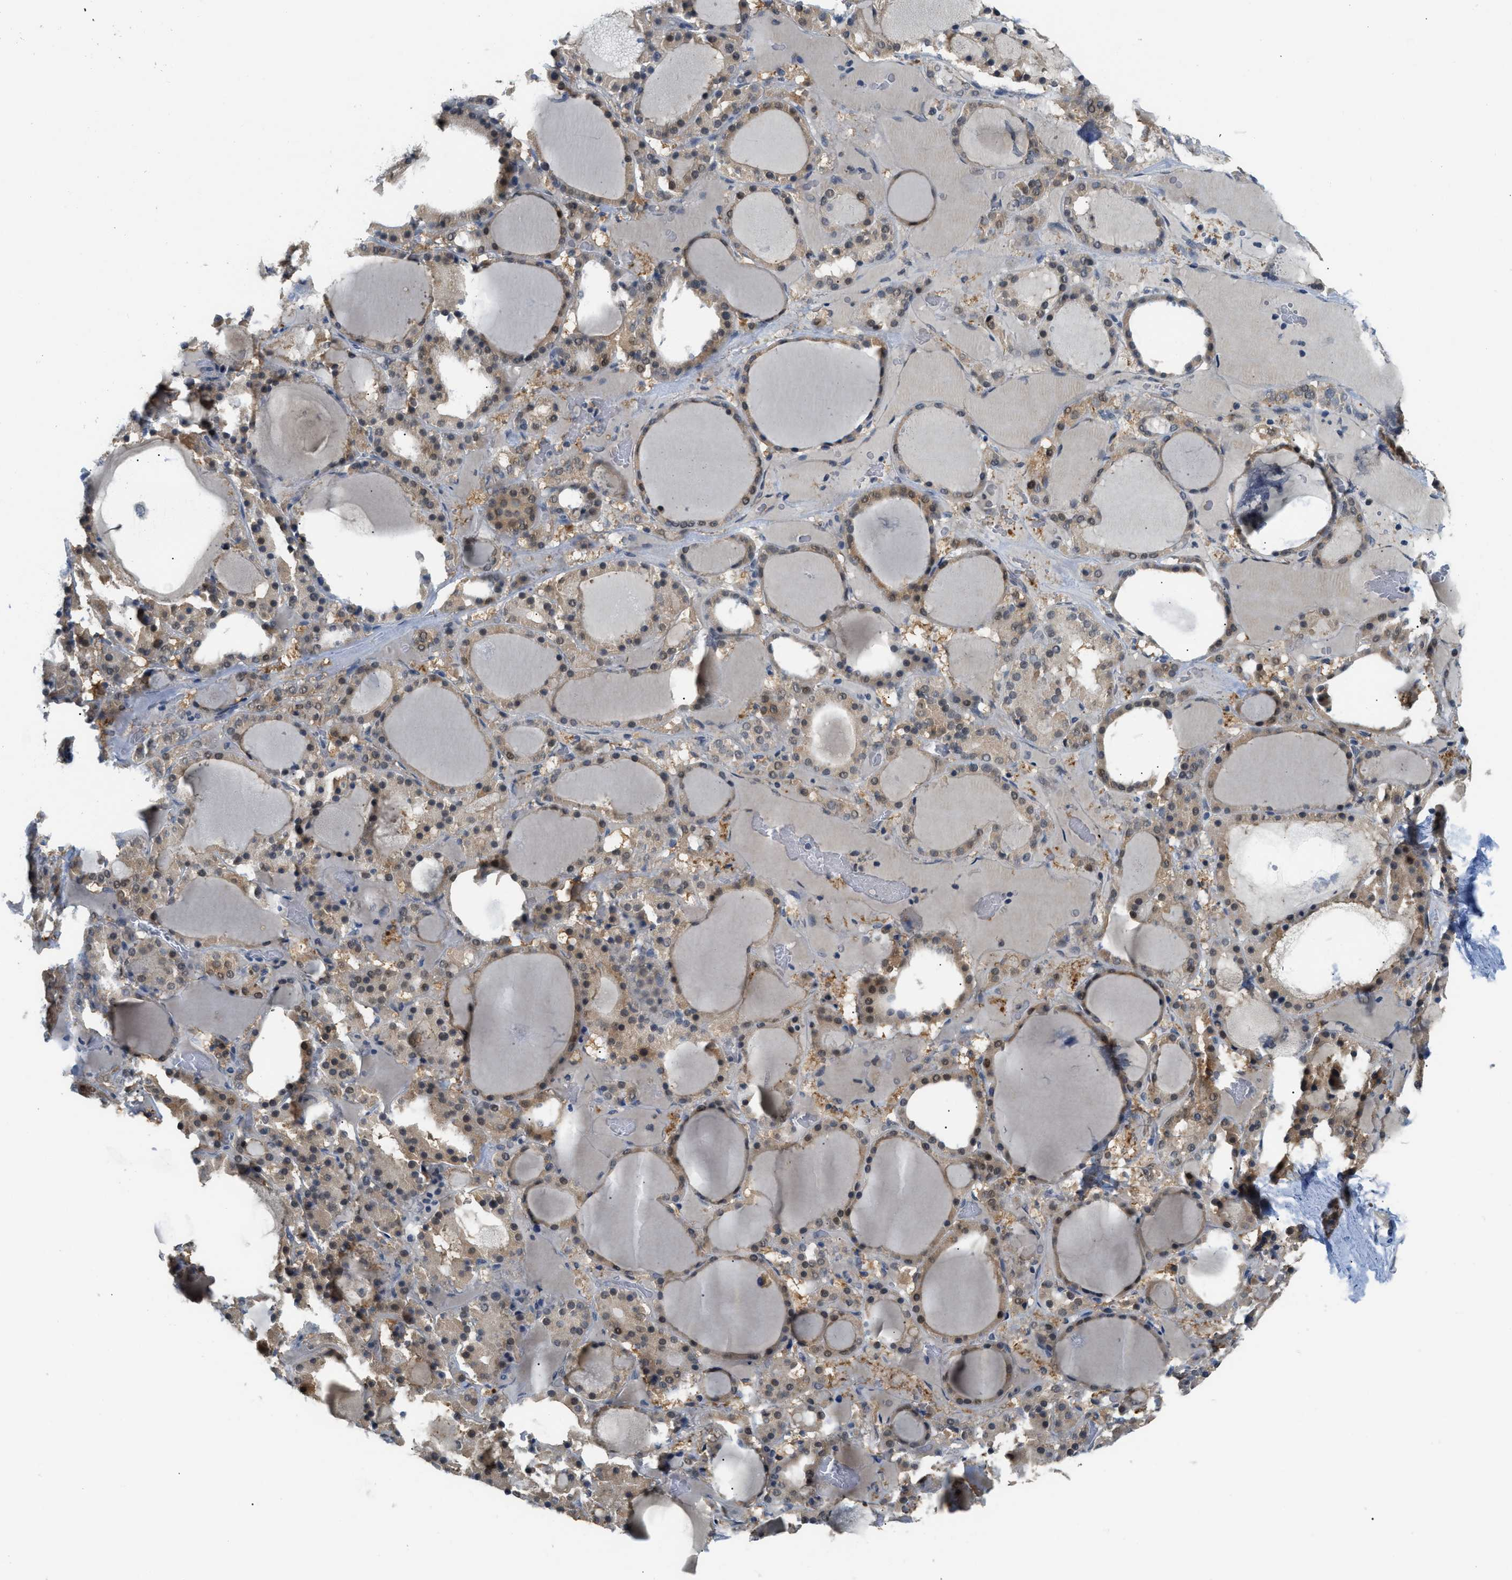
{"staining": {"intensity": "weak", "quantity": "25%-75%", "location": "cytoplasmic/membranous"}, "tissue": "thyroid gland", "cell_type": "Glandular cells", "image_type": "normal", "snomed": [{"axis": "morphology", "description": "Normal tissue, NOS"}, {"axis": "morphology", "description": "Carcinoma, NOS"}, {"axis": "topography", "description": "Thyroid gland"}], "caption": "Thyroid gland stained for a protein shows weak cytoplasmic/membranous positivity in glandular cells. The protein is stained brown, and the nuclei are stained in blue (DAB IHC with brightfield microscopy, high magnification).", "gene": "PSAT1", "patient": {"sex": "female", "age": 86}}